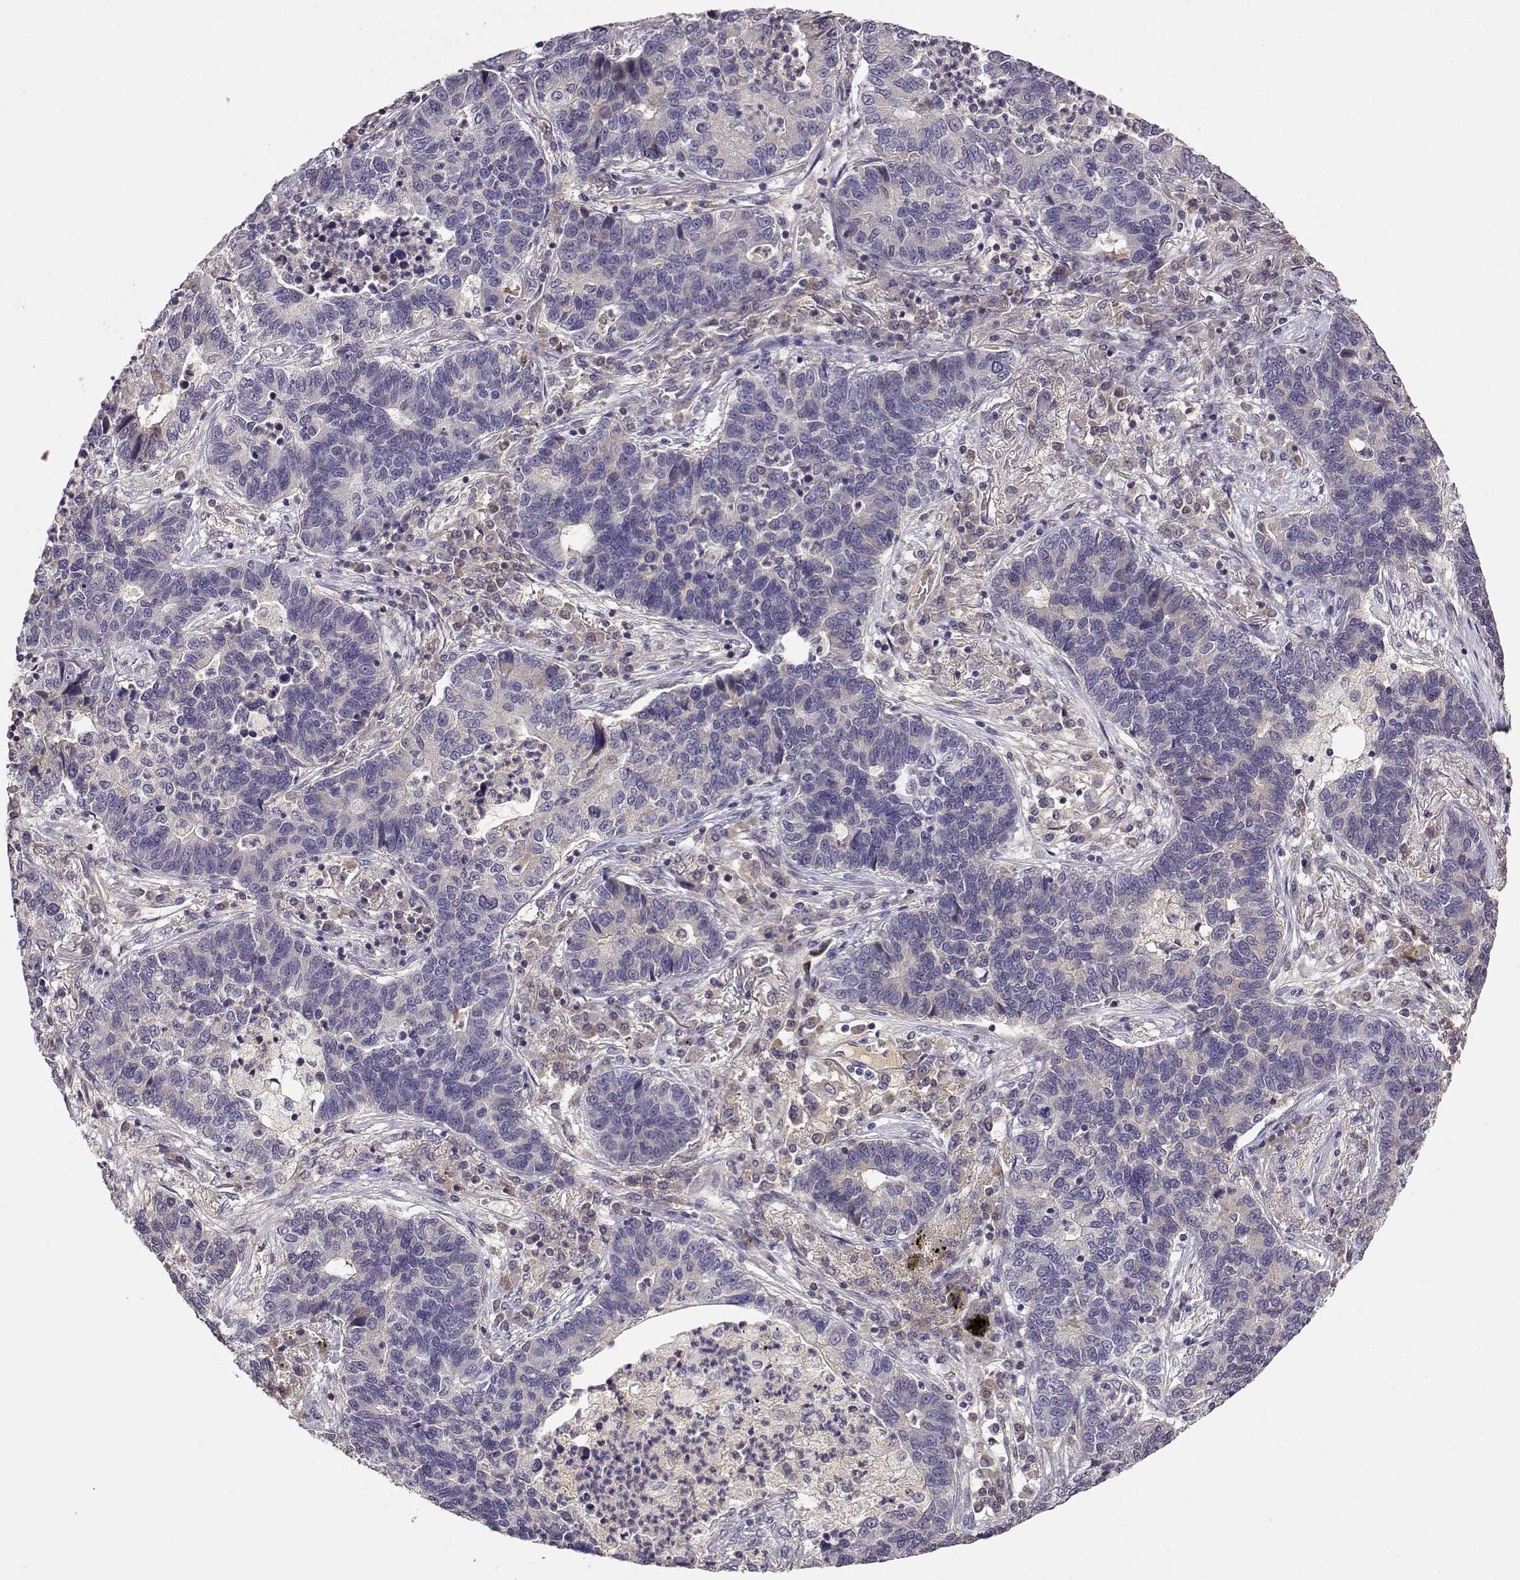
{"staining": {"intensity": "negative", "quantity": "none", "location": "none"}, "tissue": "lung cancer", "cell_type": "Tumor cells", "image_type": "cancer", "snomed": [{"axis": "morphology", "description": "Adenocarcinoma, NOS"}, {"axis": "topography", "description": "Lung"}], "caption": "This is a micrograph of IHC staining of lung cancer (adenocarcinoma), which shows no expression in tumor cells. (Brightfield microscopy of DAB (3,3'-diaminobenzidine) immunohistochemistry (IHC) at high magnification).", "gene": "TACR1", "patient": {"sex": "female", "age": 57}}